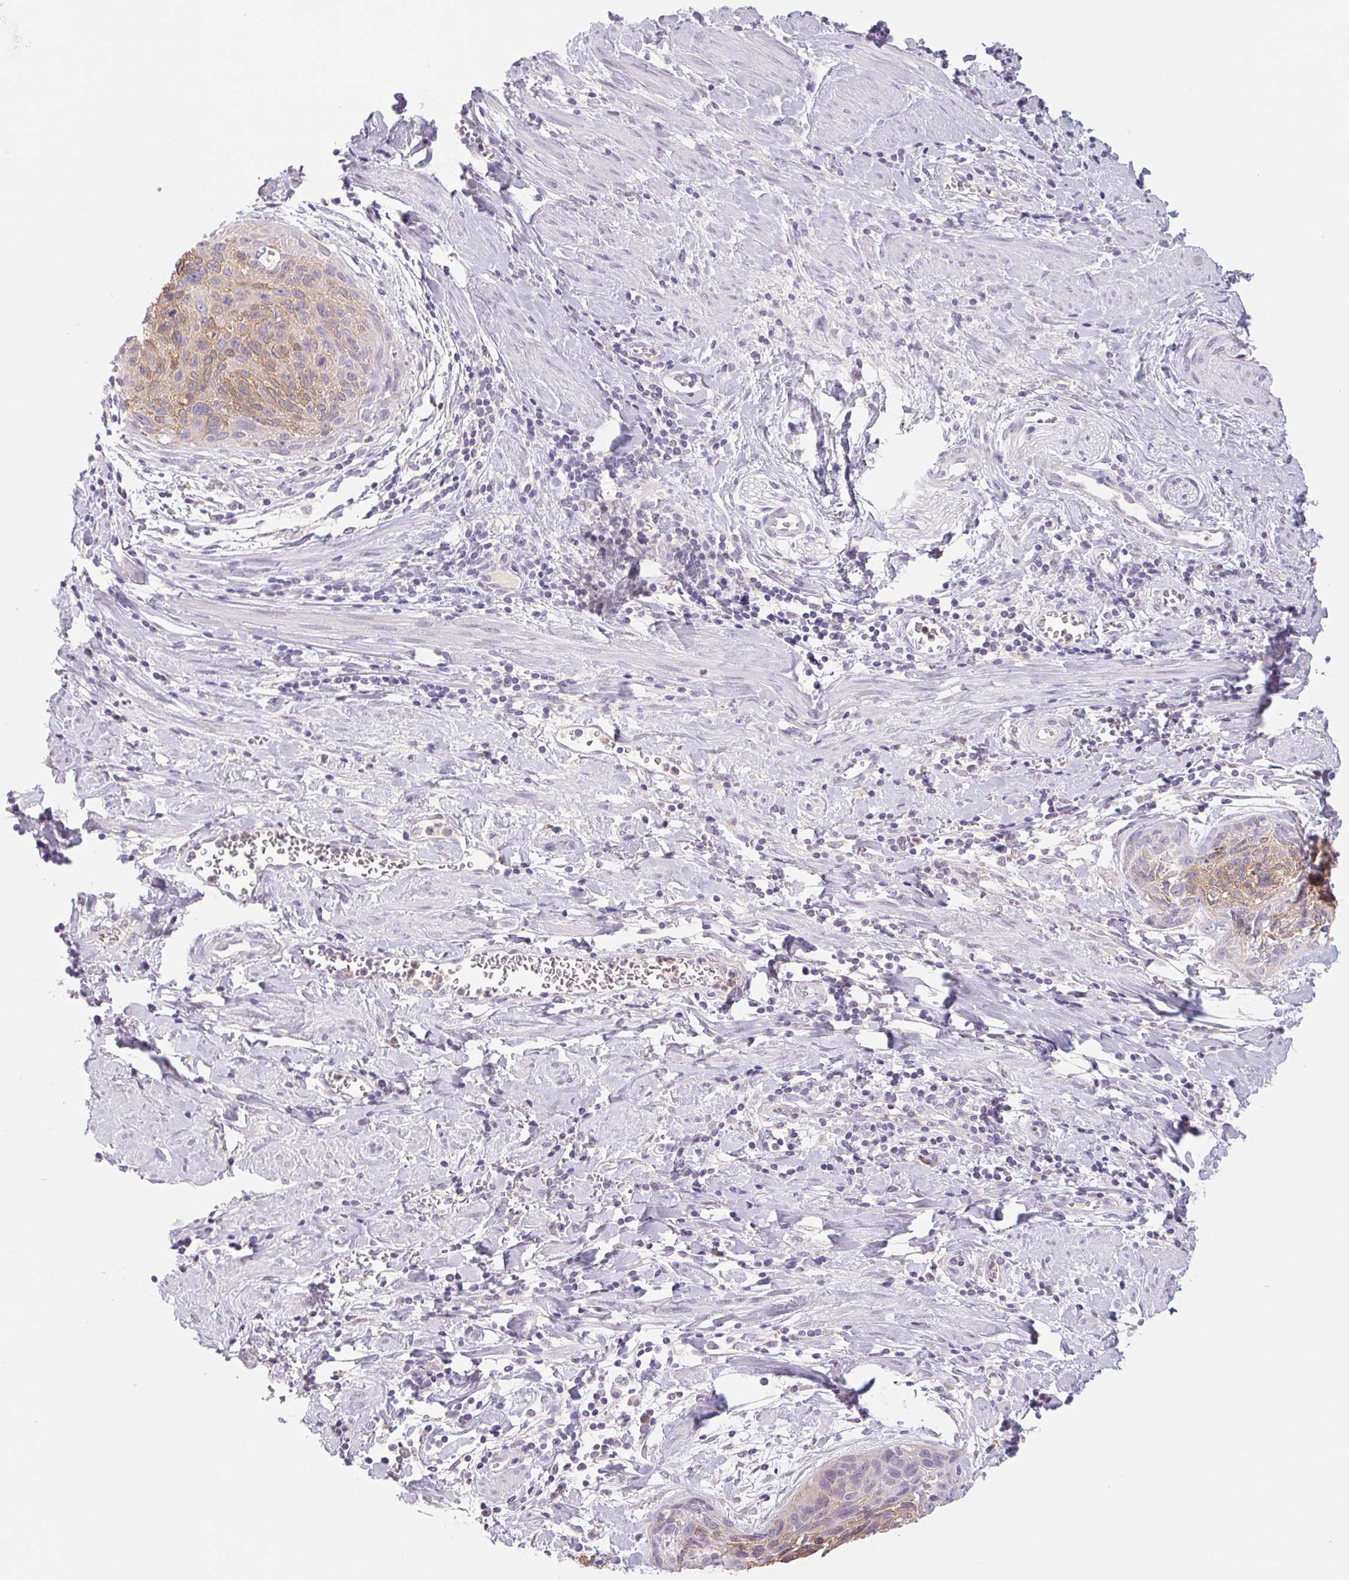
{"staining": {"intensity": "weak", "quantity": "25%-75%", "location": "cytoplasmic/membranous"}, "tissue": "cervical cancer", "cell_type": "Tumor cells", "image_type": "cancer", "snomed": [{"axis": "morphology", "description": "Squamous cell carcinoma, NOS"}, {"axis": "topography", "description": "Cervix"}], "caption": "Tumor cells reveal low levels of weak cytoplasmic/membranous staining in about 25%-75% of cells in squamous cell carcinoma (cervical). The protein of interest is shown in brown color, while the nuclei are stained blue.", "gene": "PNMA8B", "patient": {"sex": "female", "age": 55}}